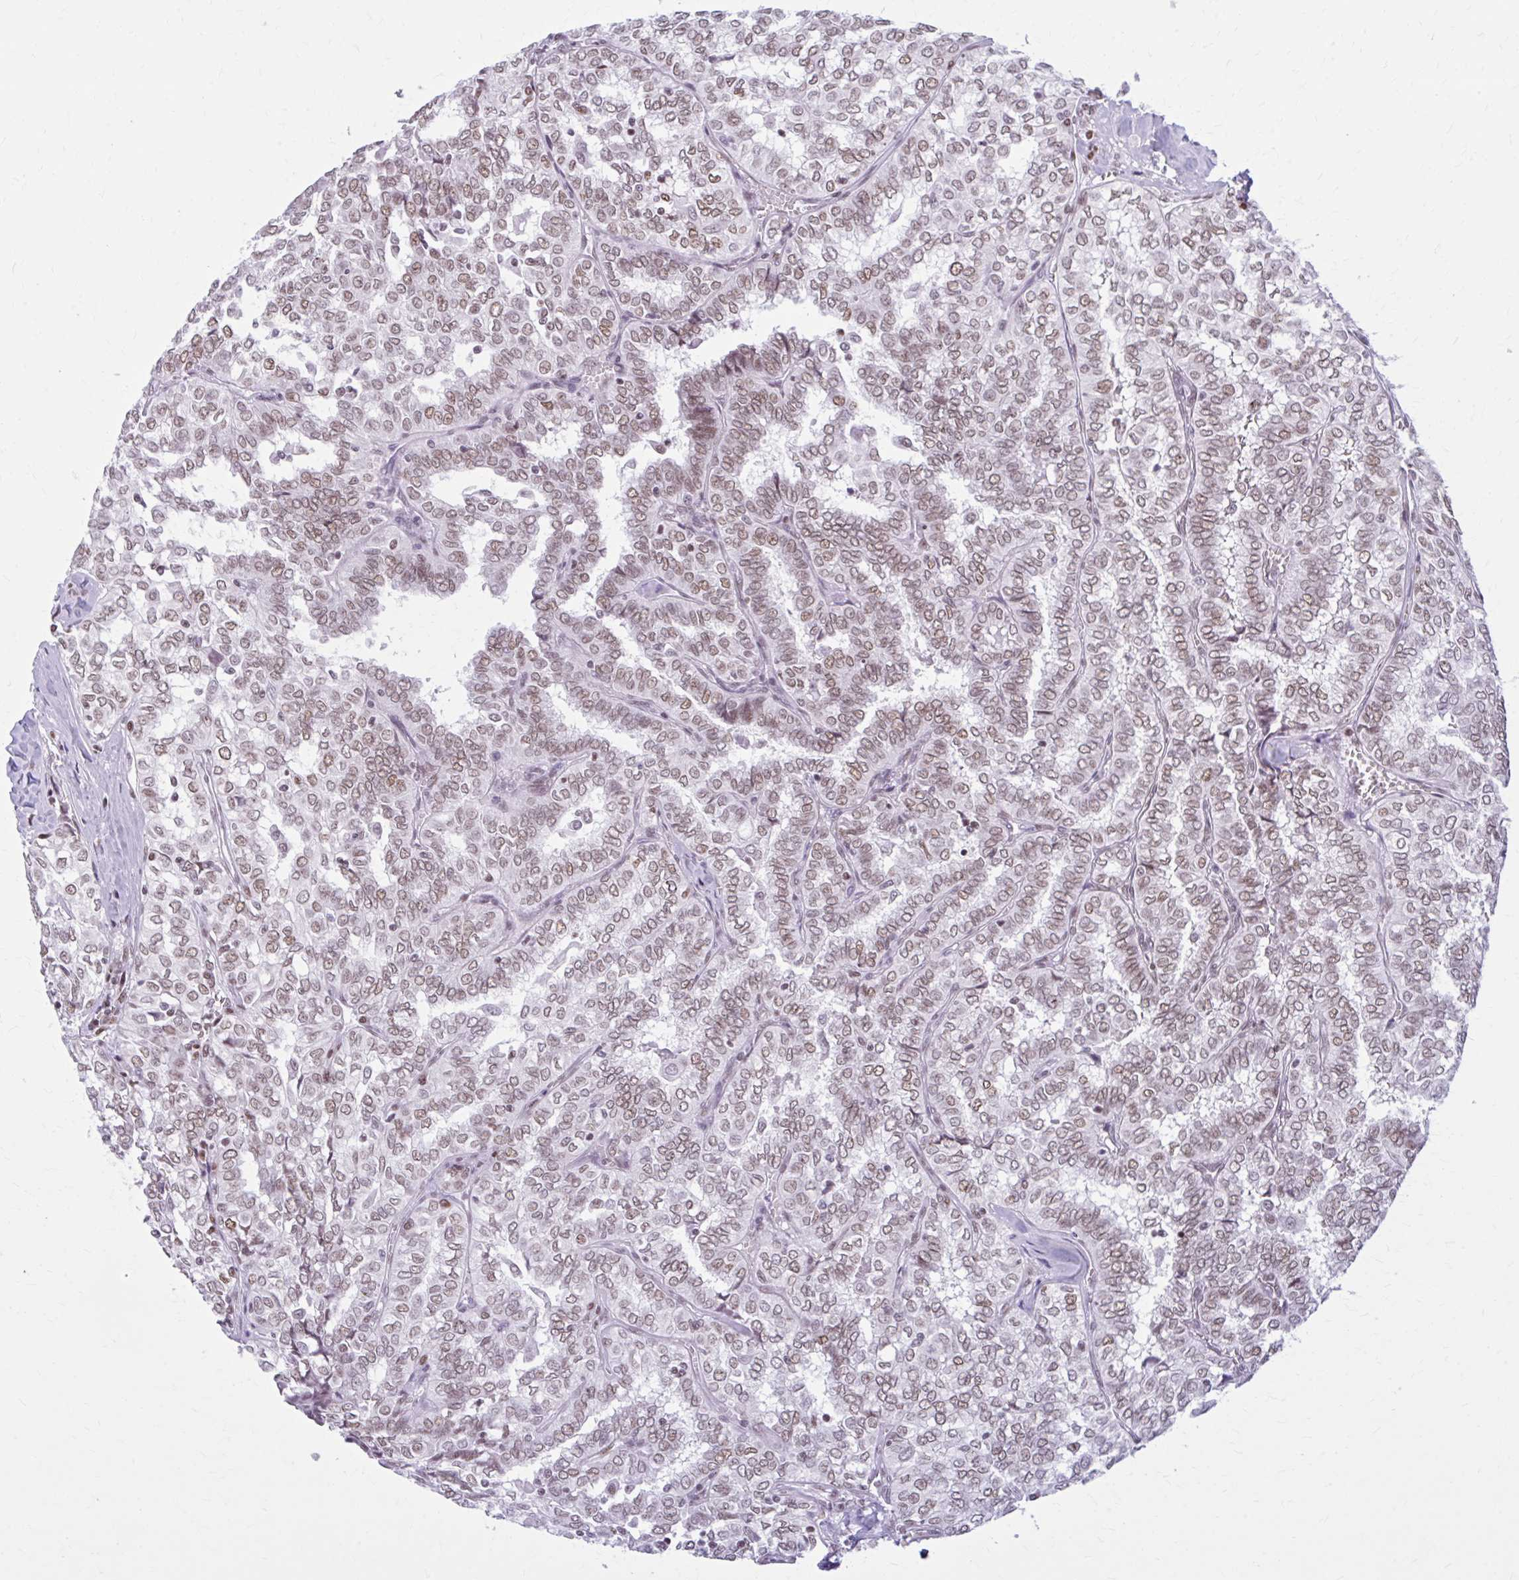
{"staining": {"intensity": "moderate", "quantity": ">75%", "location": "nuclear"}, "tissue": "thyroid cancer", "cell_type": "Tumor cells", "image_type": "cancer", "snomed": [{"axis": "morphology", "description": "Papillary adenocarcinoma, NOS"}, {"axis": "topography", "description": "Thyroid gland"}], "caption": "Papillary adenocarcinoma (thyroid) tissue displays moderate nuclear expression in about >75% of tumor cells", "gene": "PABIR1", "patient": {"sex": "female", "age": 30}}